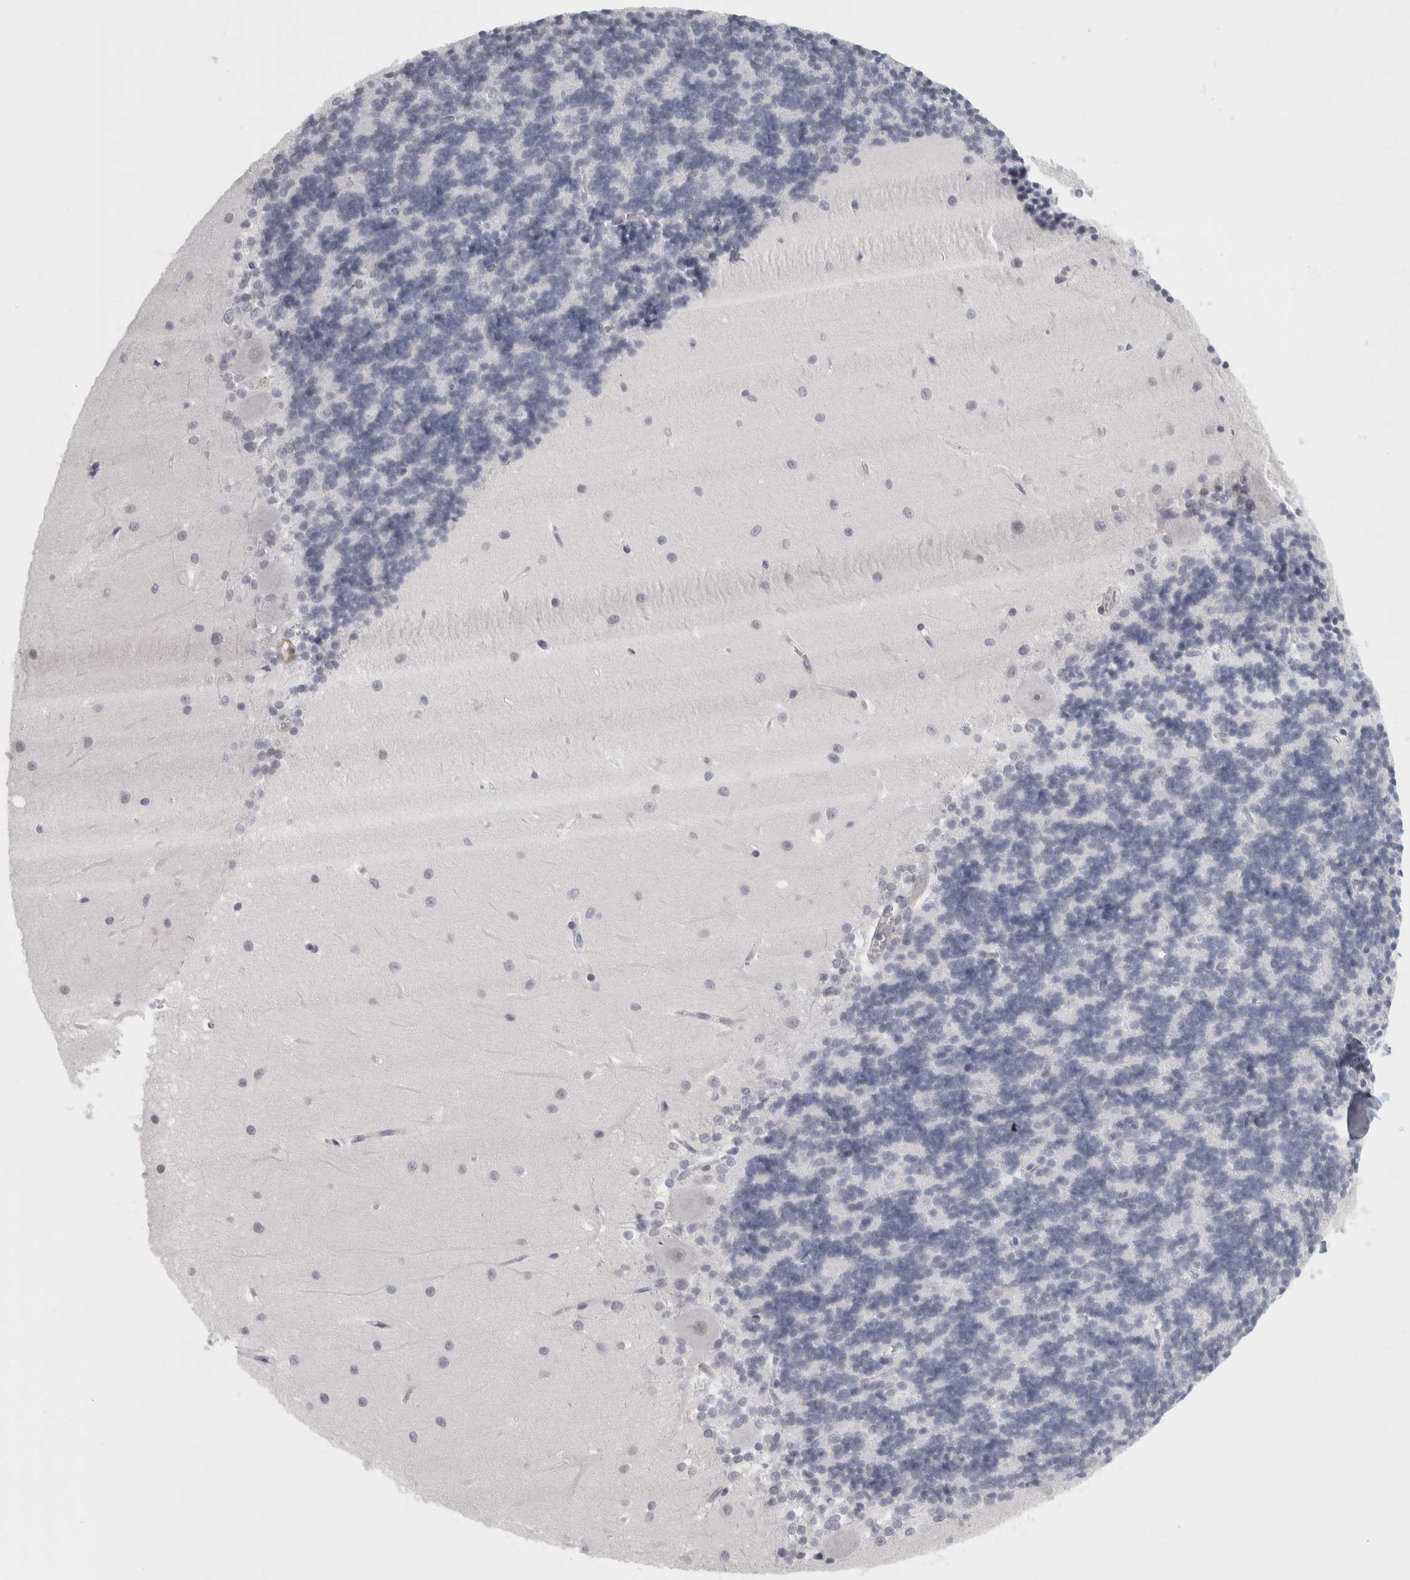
{"staining": {"intensity": "negative", "quantity": "none", "location": "none"}, "tissue": "cerebellum", "cell_type": "Cells in granular layer", "image_type": "normal", "snomed": [{"axis": "morphology", "description": "Normal tissue, NOS"}, {"axis": "topography", "description": "Cerebellum"}], "caption": "This micrograph is of benign cerebellum stained with IHC to label a protein in brown with the nuclei are counter-stained blue. There is no expression in cells in granular layer.", "gene": "FBLIM1", "patient": {"sex": "male", "age": 37}}